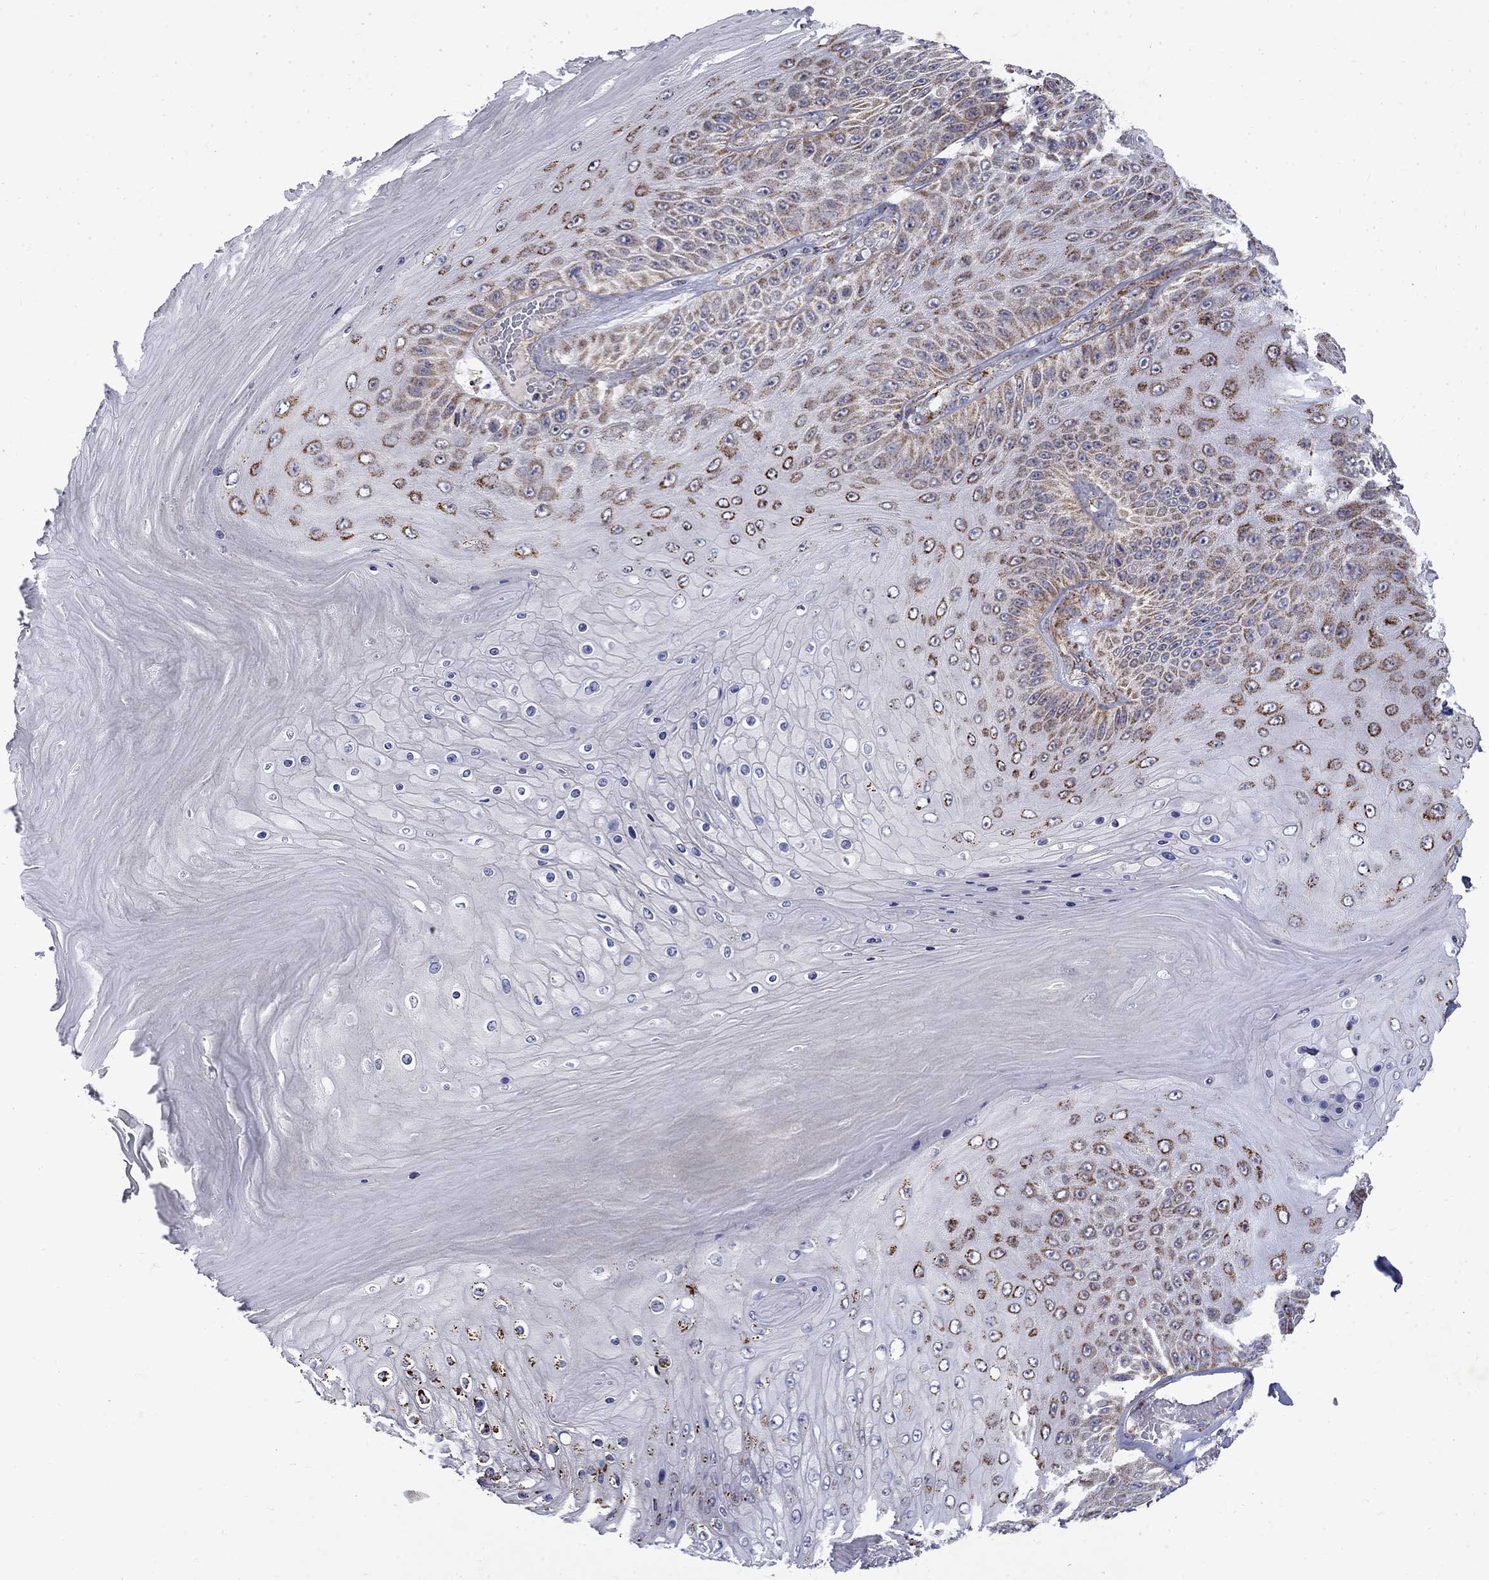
{"staining": {"intensity": "strong", "quantity": "<25%", "location": "cytoplasmic/membranous"}, "tissue": "skin cancer", "cell_type": "Tumor cells", "image_type": "cancer", "snomed": [{"axis": "morphology", "description": "Squamous cell carcinoma, NOS"}, {"axis": "topography", "description": "Skin"}], "caption": "DAB immunohistochemical staining of squamous cell carcinoma (skin) shows strong cytoplasmic/membranous protein positivity in about <25% of tumor cells.", "gene": "PCBP3", "patient": {"sex": "male", "age": 62}}